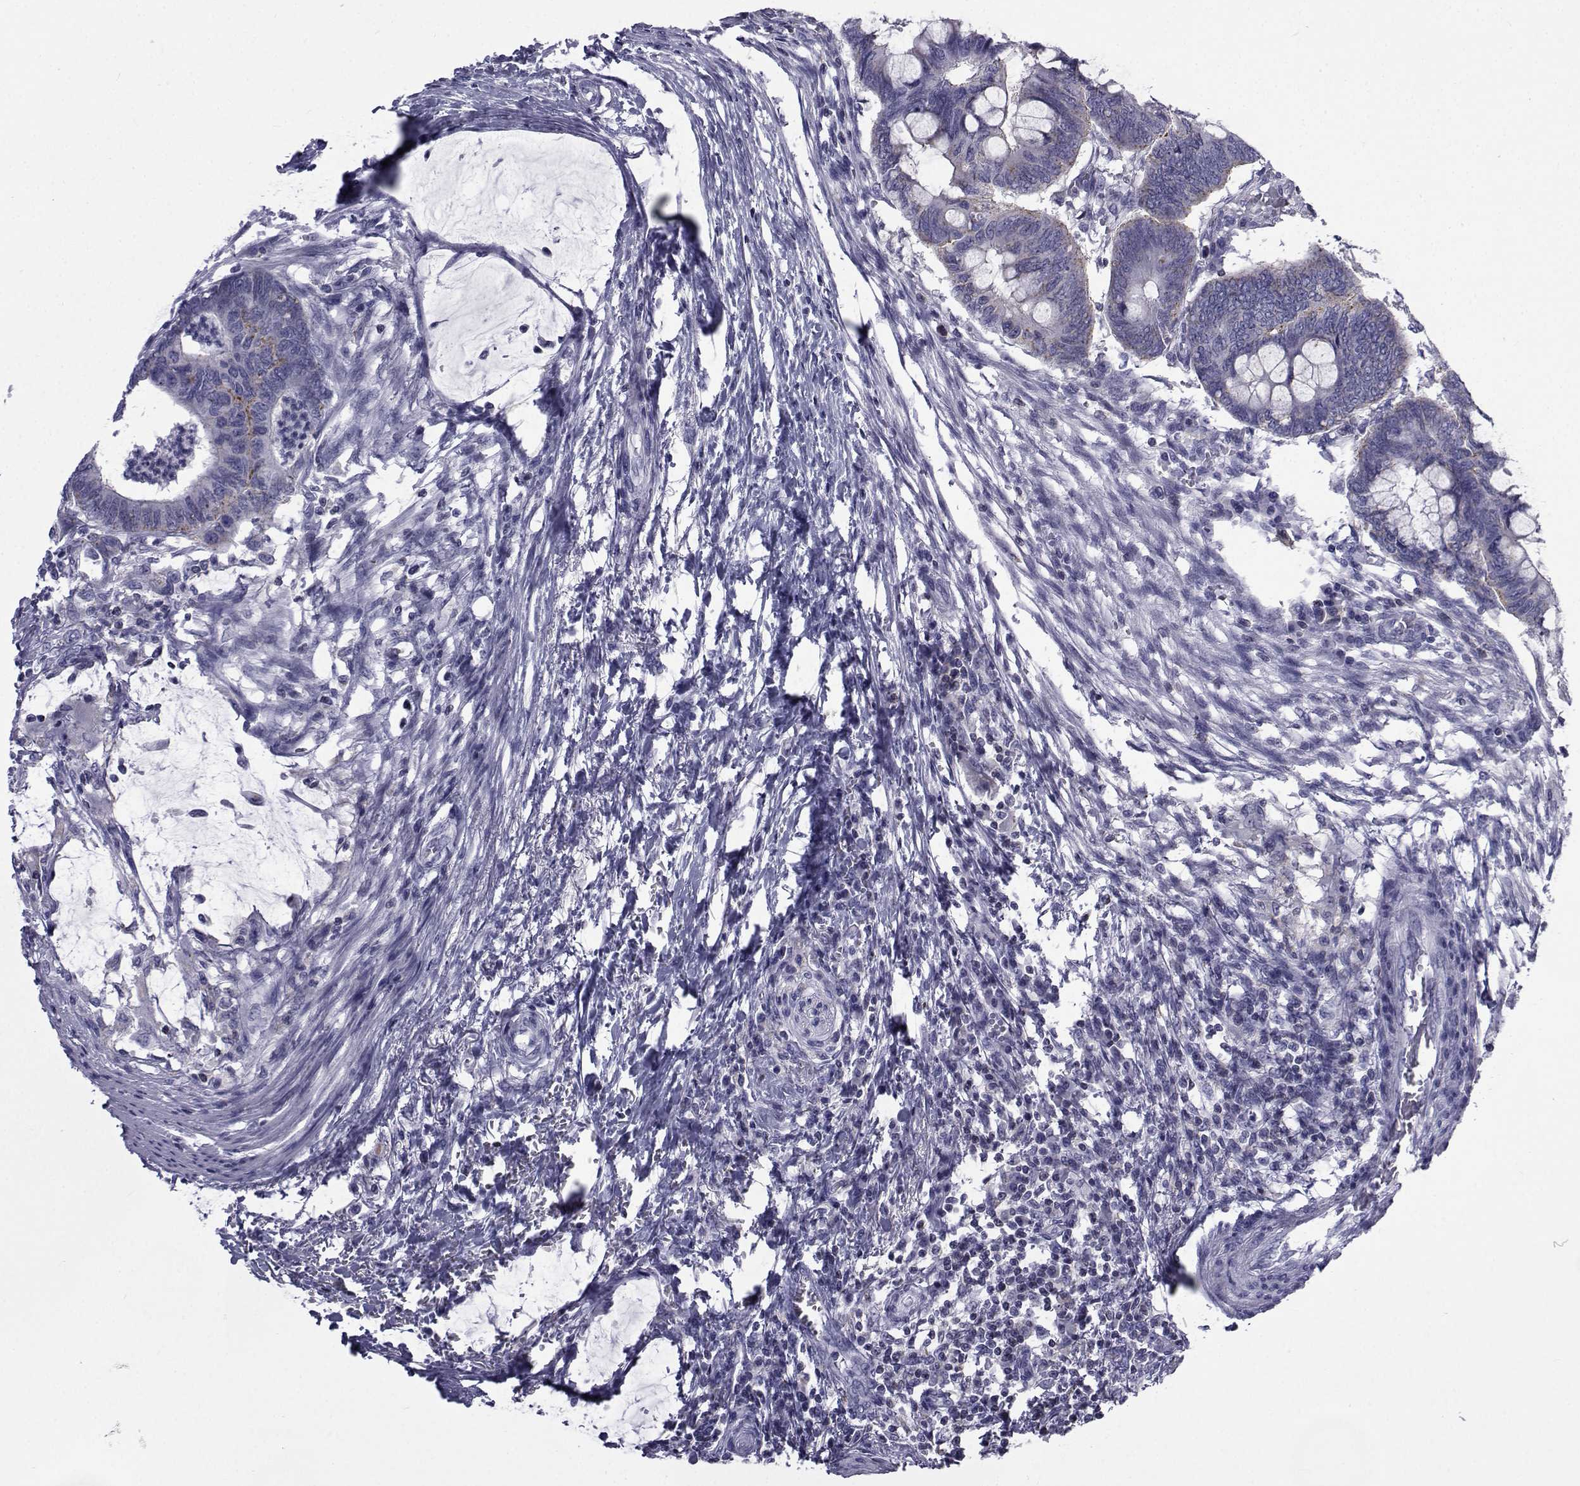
{"staining": {"intensity": "moderate", "quantity": "25%-75%", "location": "cytoplasmic/membranous"}, "tissue": "colorectal cancer", "cell_type": "Tumor cells", "image_type": "cancer", "snomed": [{"axis": "morphology", "description": "Normal tissue, NOS"}, {"axis": "morphology", "description": "Adenocarcinoma, NOS"}, {"axis": "topography", "description": "Rectum"}, {"axis": "topography", "description": "Peripheral nerve tissue"}], "caption": "A high-resolution photomicrograph shows IHC staining of colorectal cancer (adenocarcinoma), which shows moderate cytoplasmic/membranous expression in about 25%-75% of tumor cells.", "gene": "PDE6H", "patient": {"sex": "male", "age": 92}}